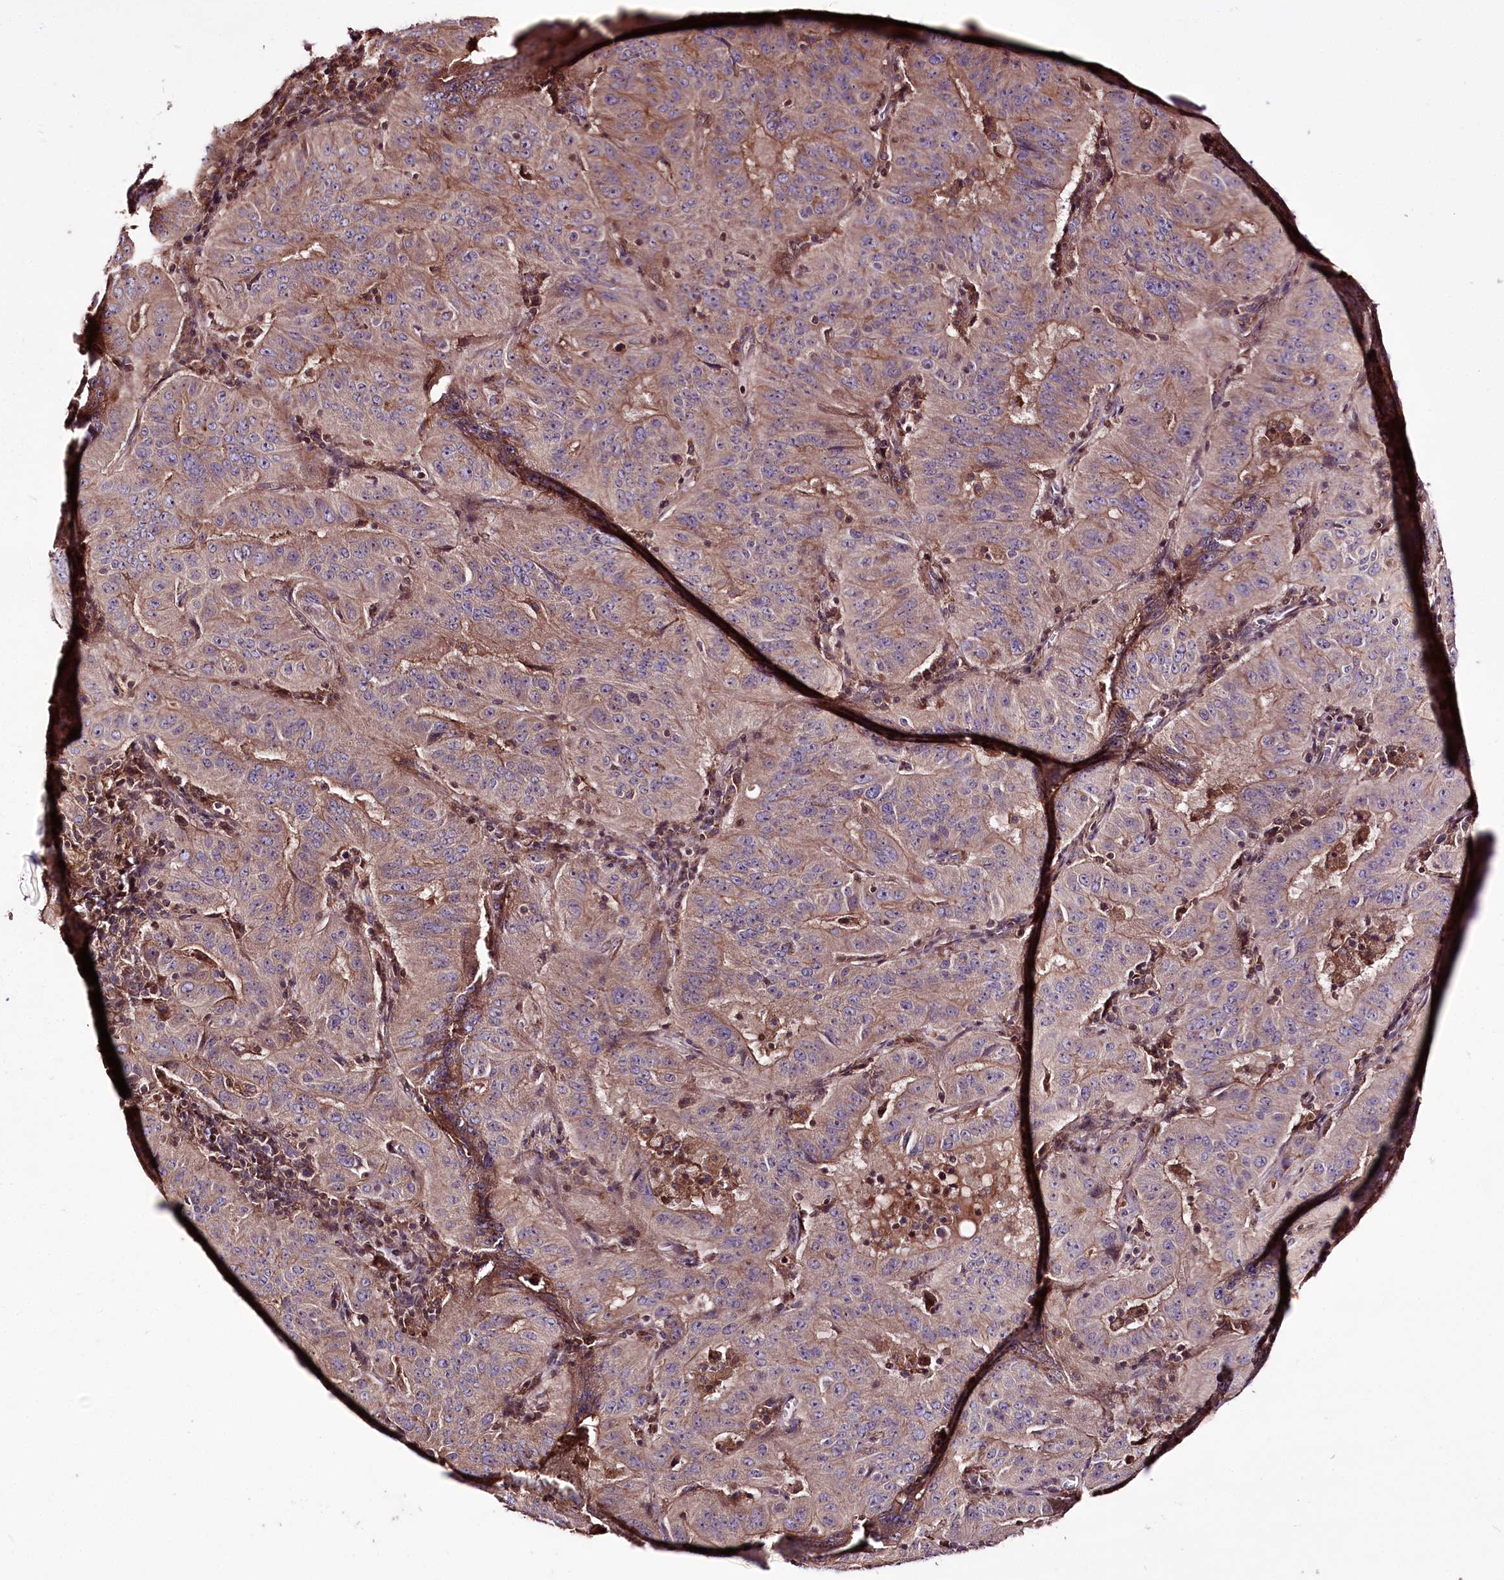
{"staining": {"intensity": "moderate", "quantity": "25%-75%", "location": "cytoplasmic/membranous"}, "tissue": "pancreatic cancer", "cell_type": "Tumor cells", "image_type": "cancer", "snomed": [{"axis": "morphology", "description": "Adenocarcinoma, NOS"}, {"axis": "topography", "description": "Pancreas"}], "caption": "Brown immunohistochemical staining in human pancreatic cancer (adenocarcinoma) demonstrates moderate cytoplasmic/membranous staining in about 25%-75% of tumor cells. Using DAB (3,3'-diaminobenzidine) (brown) and hematoxylin (blue) stains, captured at high magnification using brightfield microscopy.", "gene": "WWC1", "patient": {"sex": "male", "age": 63}}